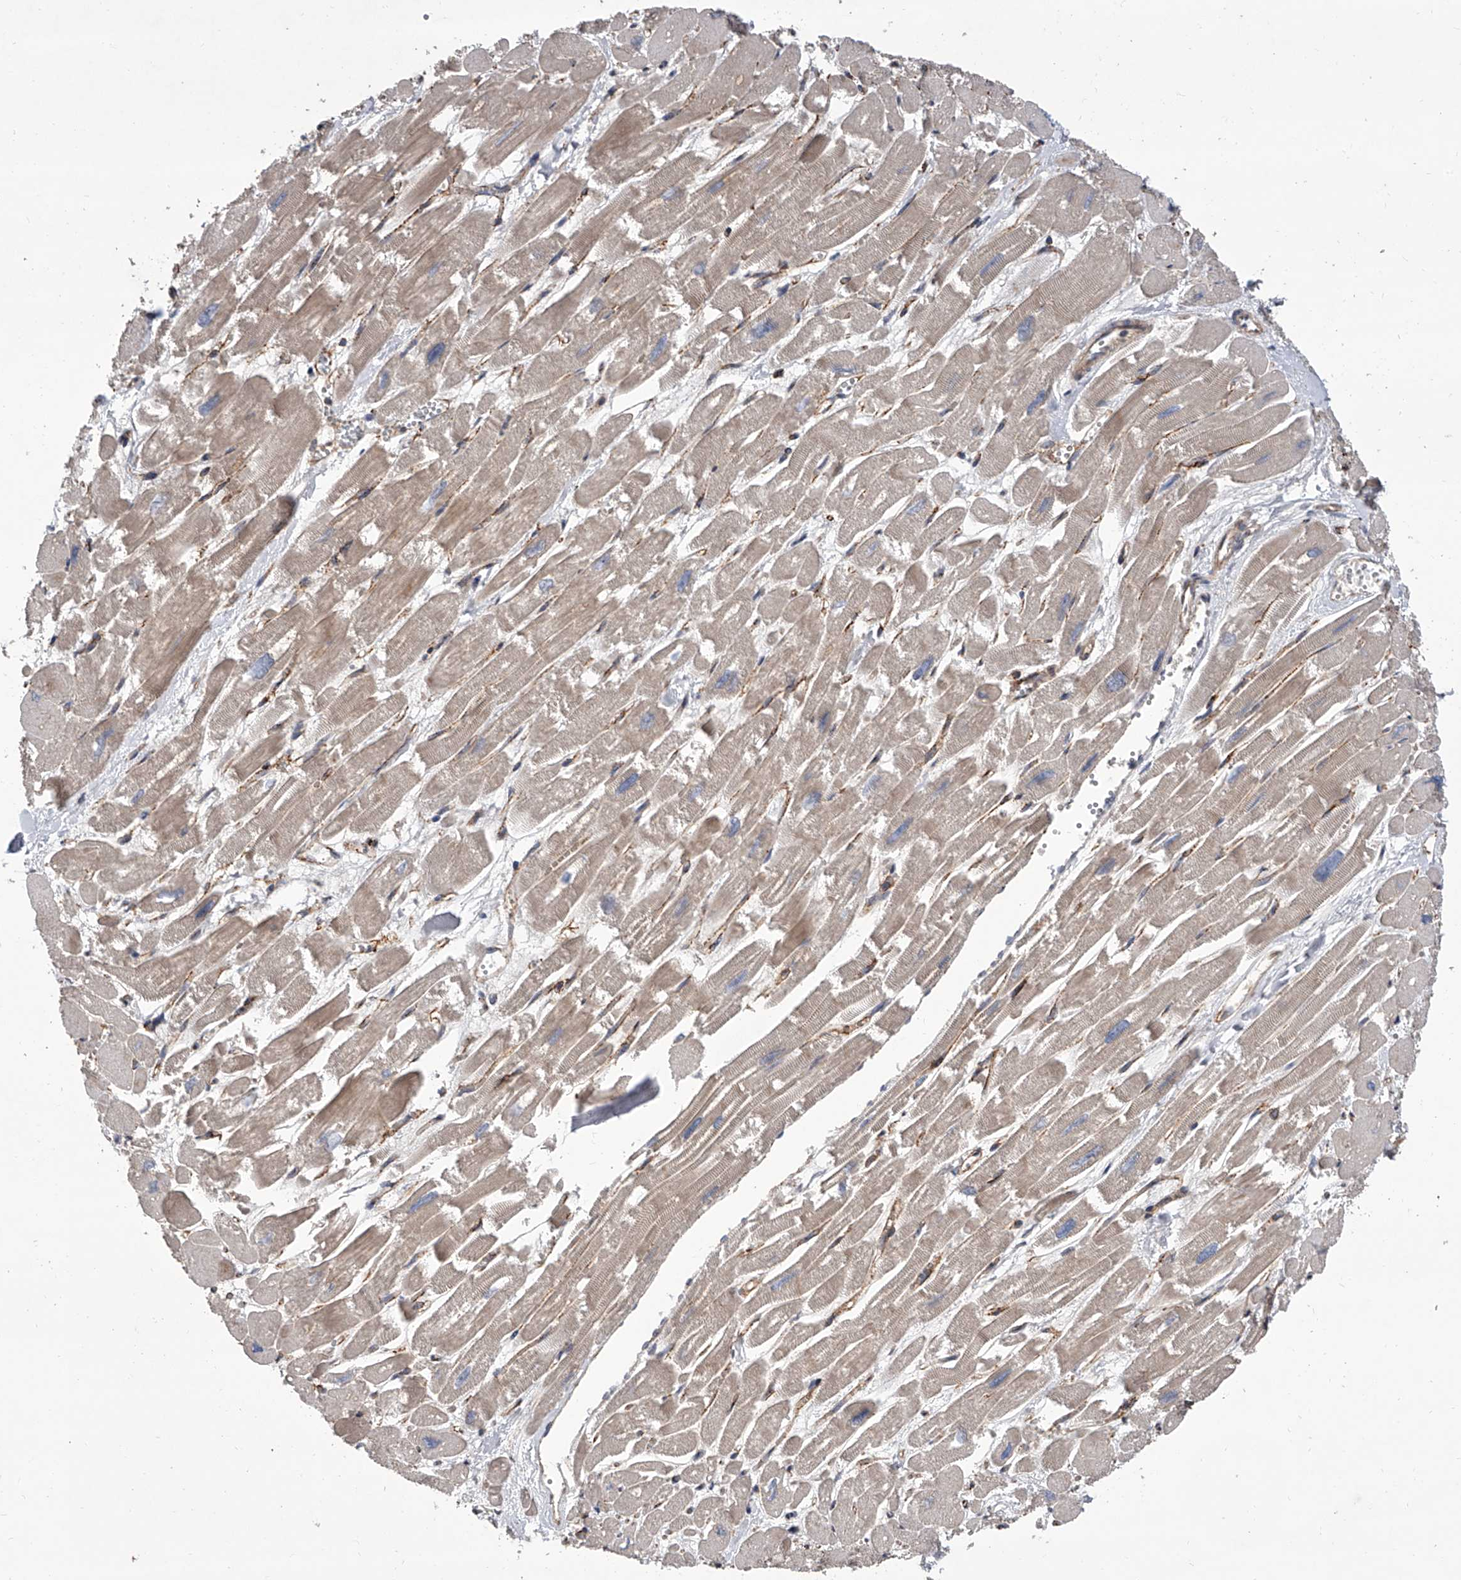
{"staining": {"intensity": "strong", "quantity": "<25%", "location": "cytoplasmic/membranous"}, "tissue": "heart muscle", "cell_type": "Cardiomyocytes", "image_type": "normal", "snomed": [{"axis": "morphology", "description": "Normal tissue, NOS"}, {"axis": "topography", "description": "Heart"}], "caption": "Strong cytoplasmic/membranous positivity is seen in about <25% of cardiomyocytes in normal heart muscle.", "gene": "USP47", "patient": {"sex": "male", "age": 54}}